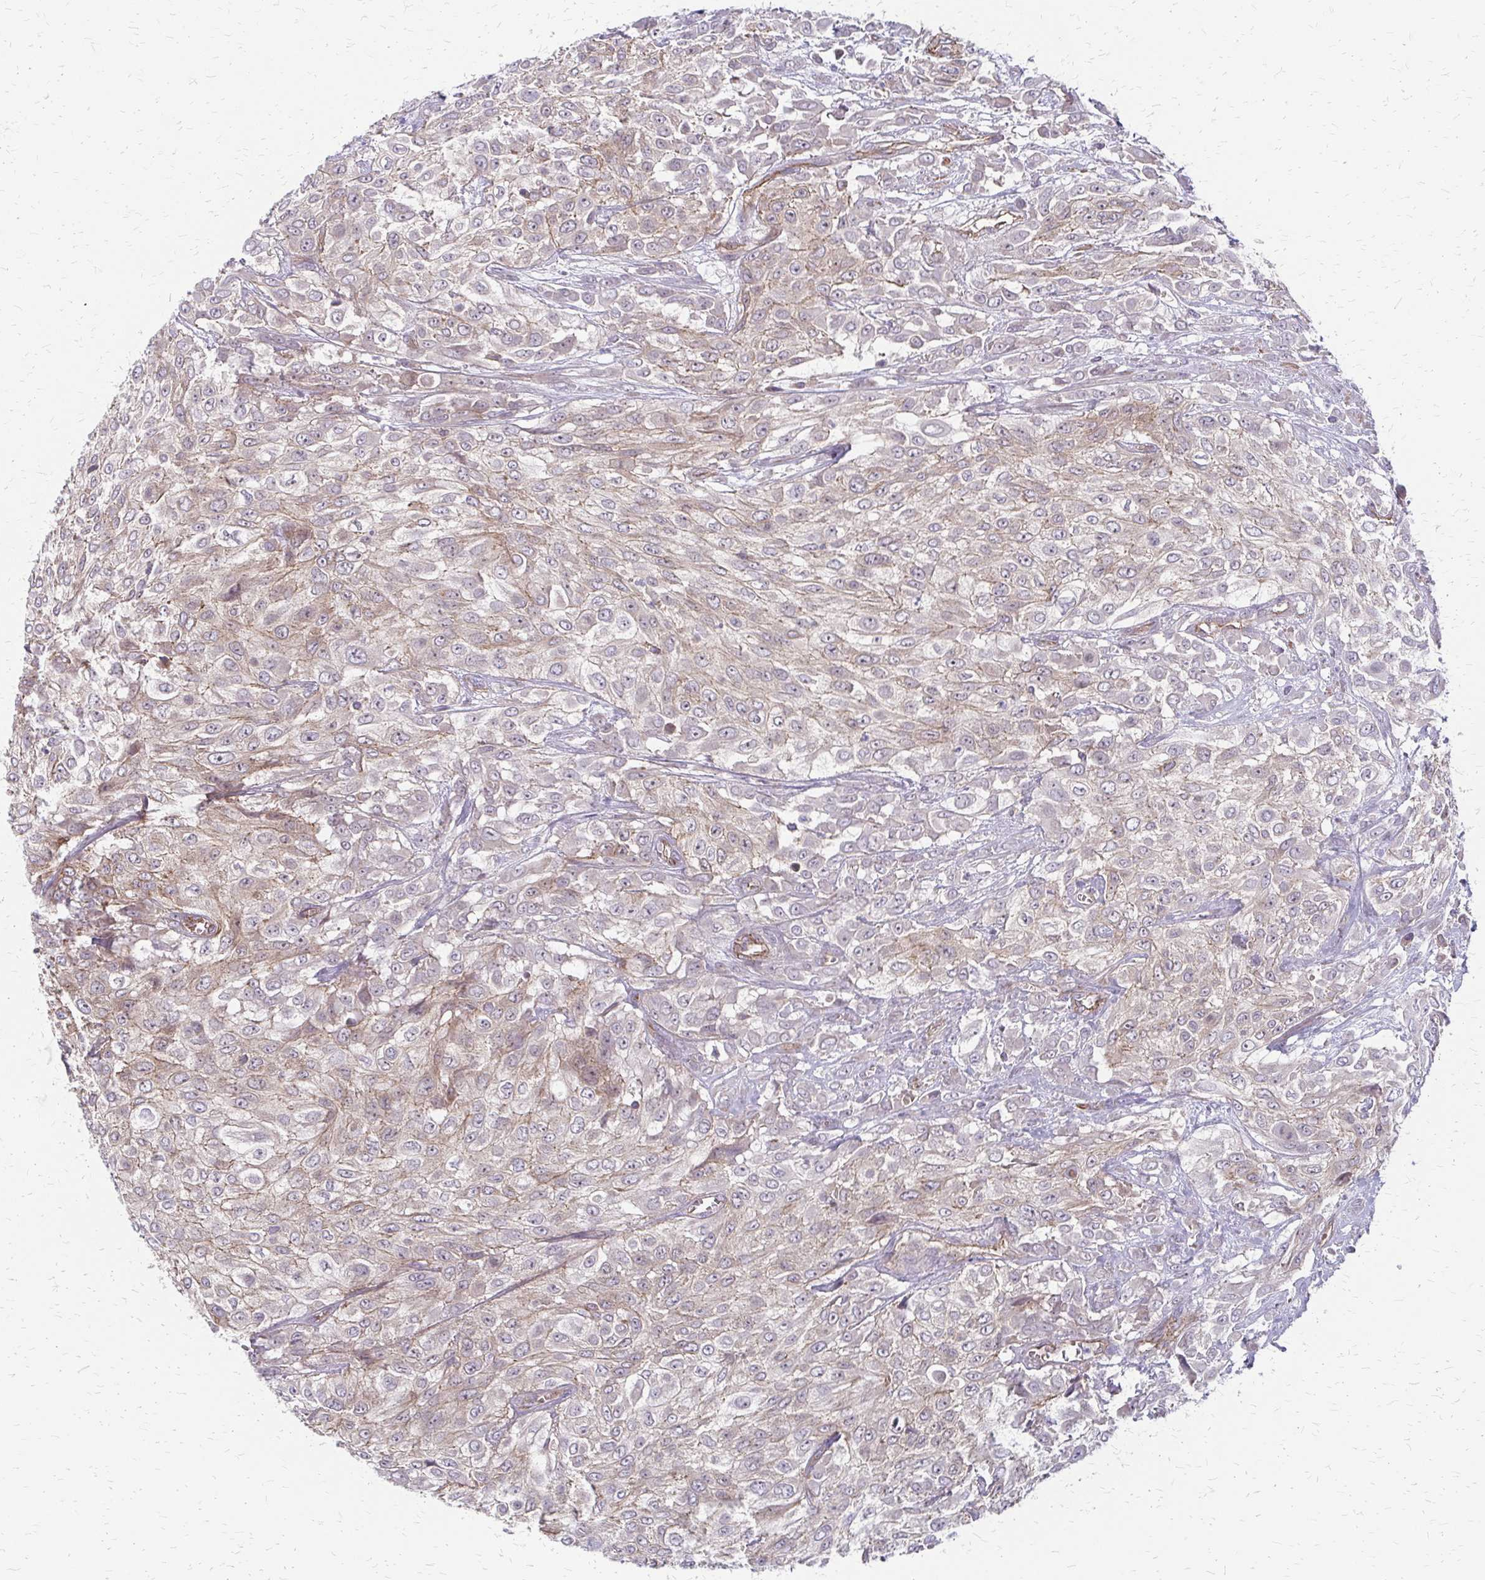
{"staining": {"intensity": "weak", "quantity": "25%-75%", "location": "cytoplasmic/membranous"}, "tissue": "urothelial cancer", "cell_type": "Tumor cells", "image_type": "cancer", "snomed": [{"axis": "morphology", "description": "Urothelial carcinoma, High grade"}, {"axis": "topography", "description": "Urinary bladder"}], "caption": "Tumor cells demonstrate weak cytoplasmic/membranous expression in about 25%-75% of cells in high-grade urothelial carcinoma.", "gene": "ZNF383", "patient": {"sex": "male", "age": 57}}